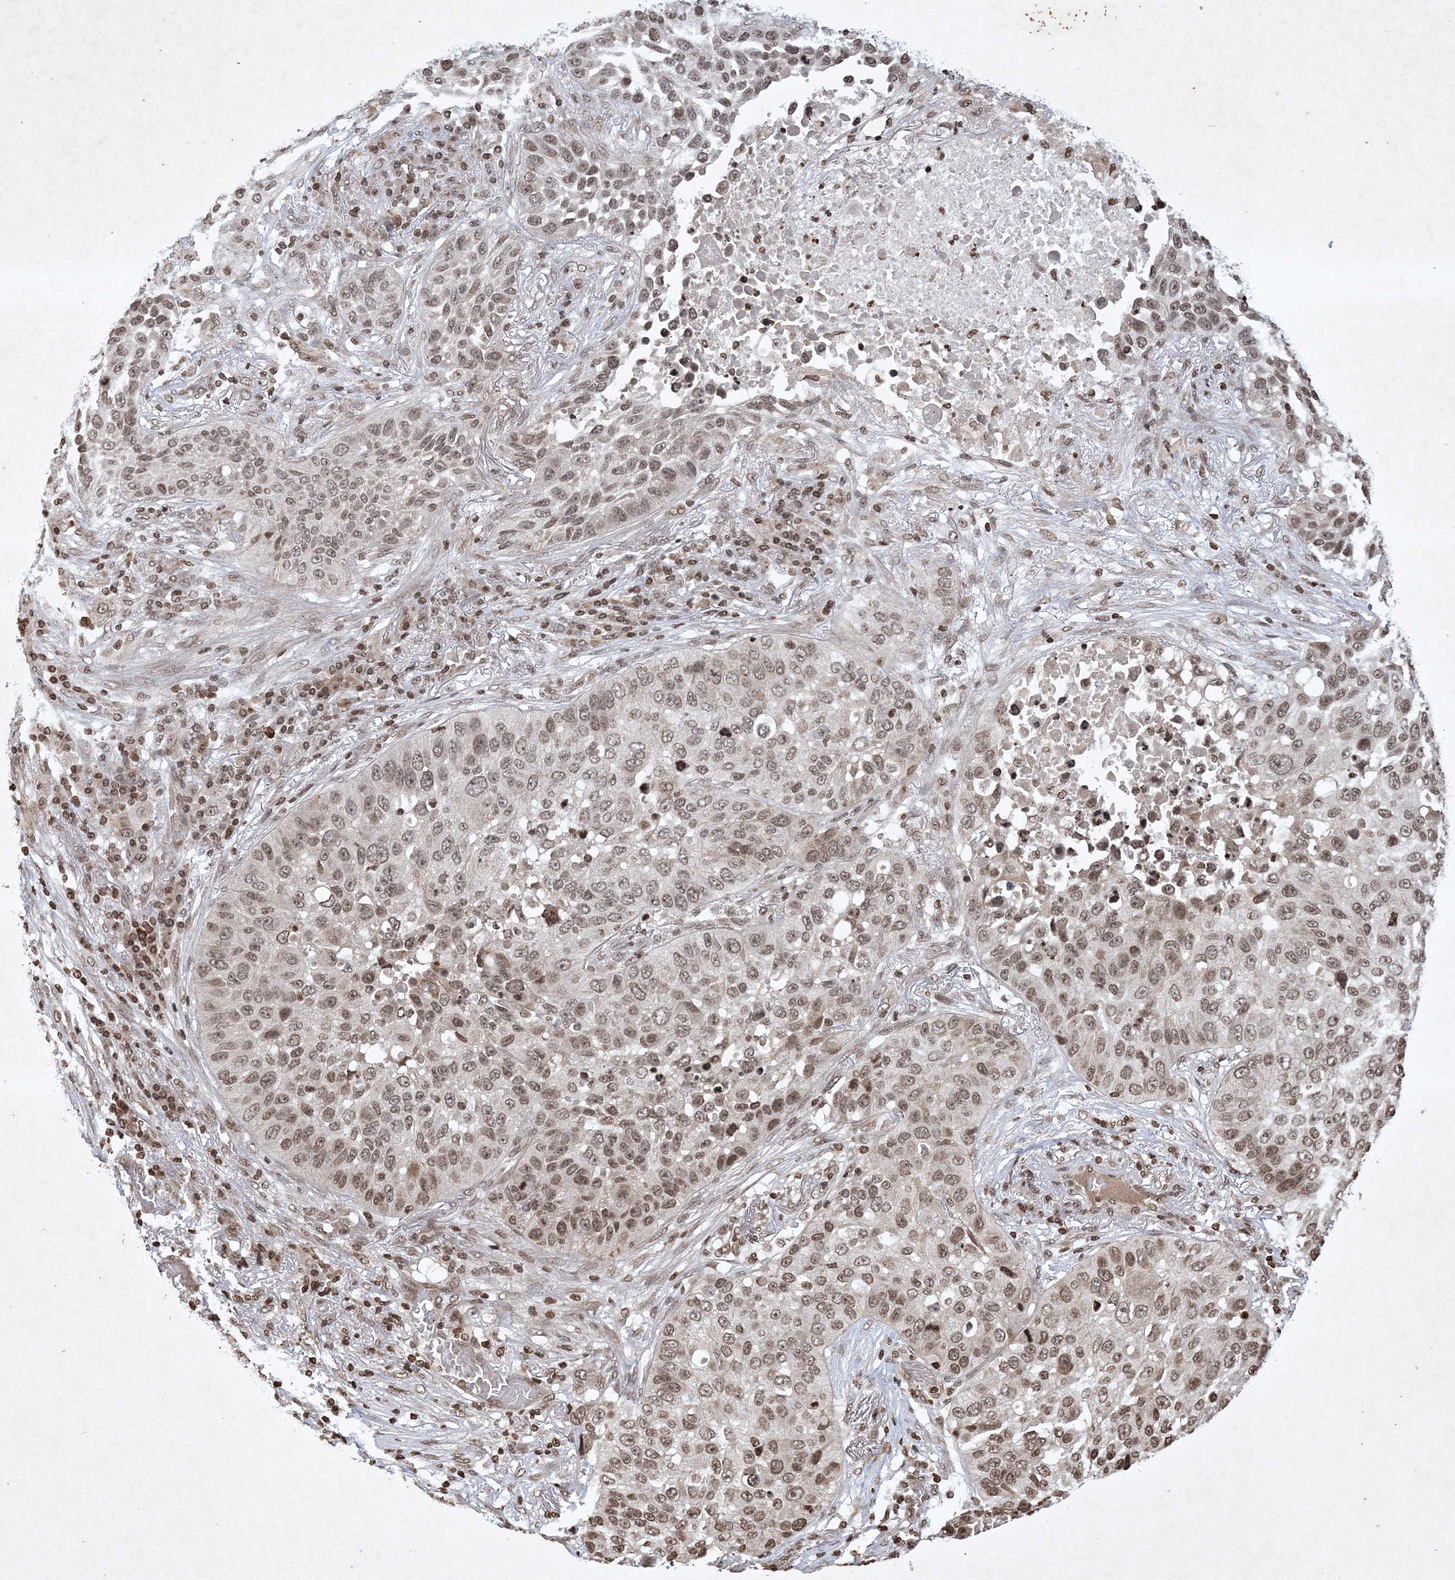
{"staining": {"intensity": "moderate", "quantity": ">75%", "location": "nuclear"}, "tissue": "lung cancer", "cell_type": "Tumor cells", "image_type": "cancer", "snomed": [{"axis": "morphology", "description": "Squamous cell carcinoma, NOS"}, {"axis": "topography", "description": "Lung"}], "caption": "Human squamous cell carcinoma (lung) stained with a brown dye demonstrates moderate nuclear positive expression in approximately >75% of tumor cells.", "gene": "NEDD9", "patient": {"sex": "male", "age": 57}}